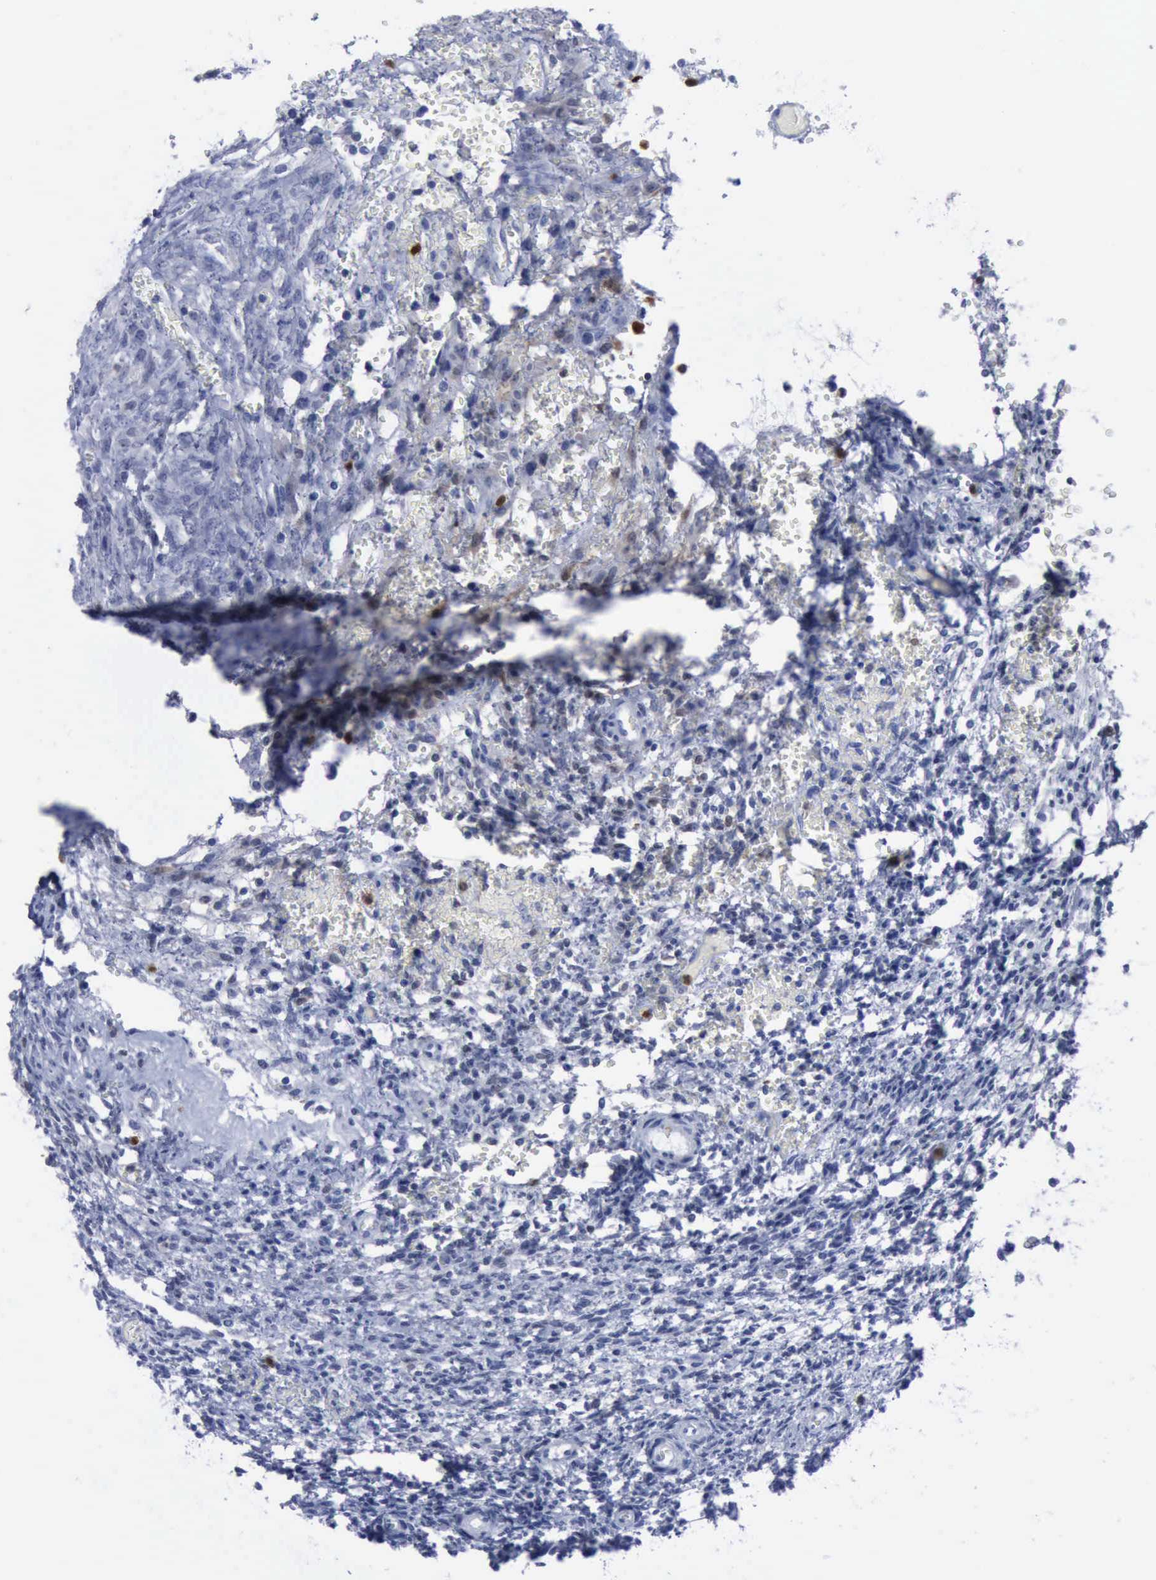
{"staining": {"intensity": "negative", "quantity": "none", "location": "none"}, "tissue": "ovary", "cell_type": "Ovarian stroma cells", "image_type": "normal", "snomed": [{"axis": "morphology", "description": "Normal tissue, NOS"}, {"axis": "topography", "description": "Ovary"}], "caption": "IHC of normal ovary exhibits no expression in ovarian stroma cells. Nuclei are stained in blue.", "gene": "CSTA", "patient": {"sex": "female", "age": 39}}